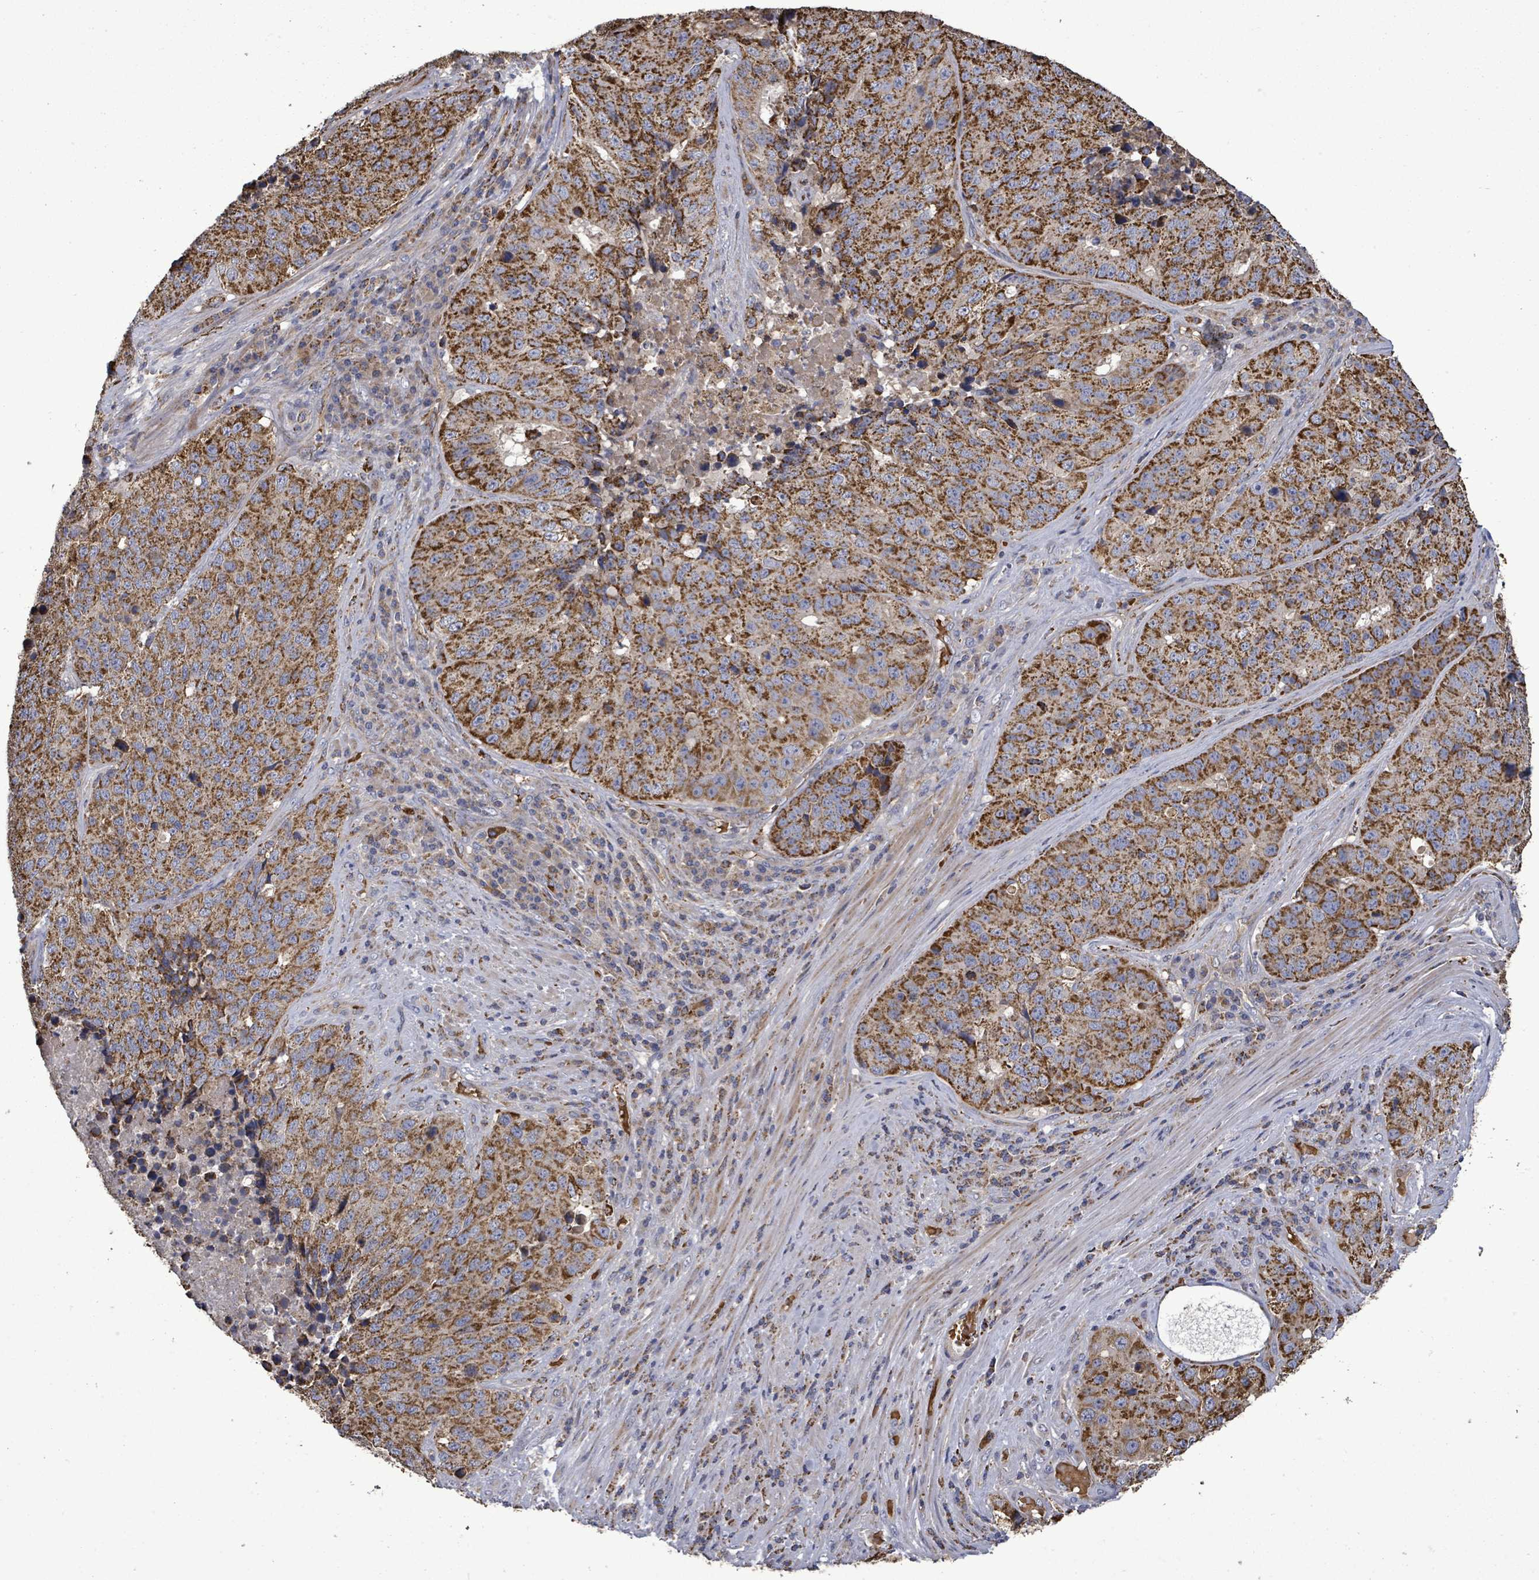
{"staining": {"intensity": "strong", "quantity": ">75%", "location": "cytoplasmic/membranous"}, "tissue": "stomach cancer", "cell_type": "Tumor cells", "image_type": "cancer", "snomed": [{"axis": "morphology", "description": "Adenocarcinoma, NOS"}, {"axis": "topography", "description": "Stomach"}], "caption": "Protein expression analysis of stomach cancer (adenocarcinoma) shows strong cytoplasmic/membranous expression in about >75% of tumor cells.", "gene": "MTMR12", "patient": {"sex": "male", "age": 71}}